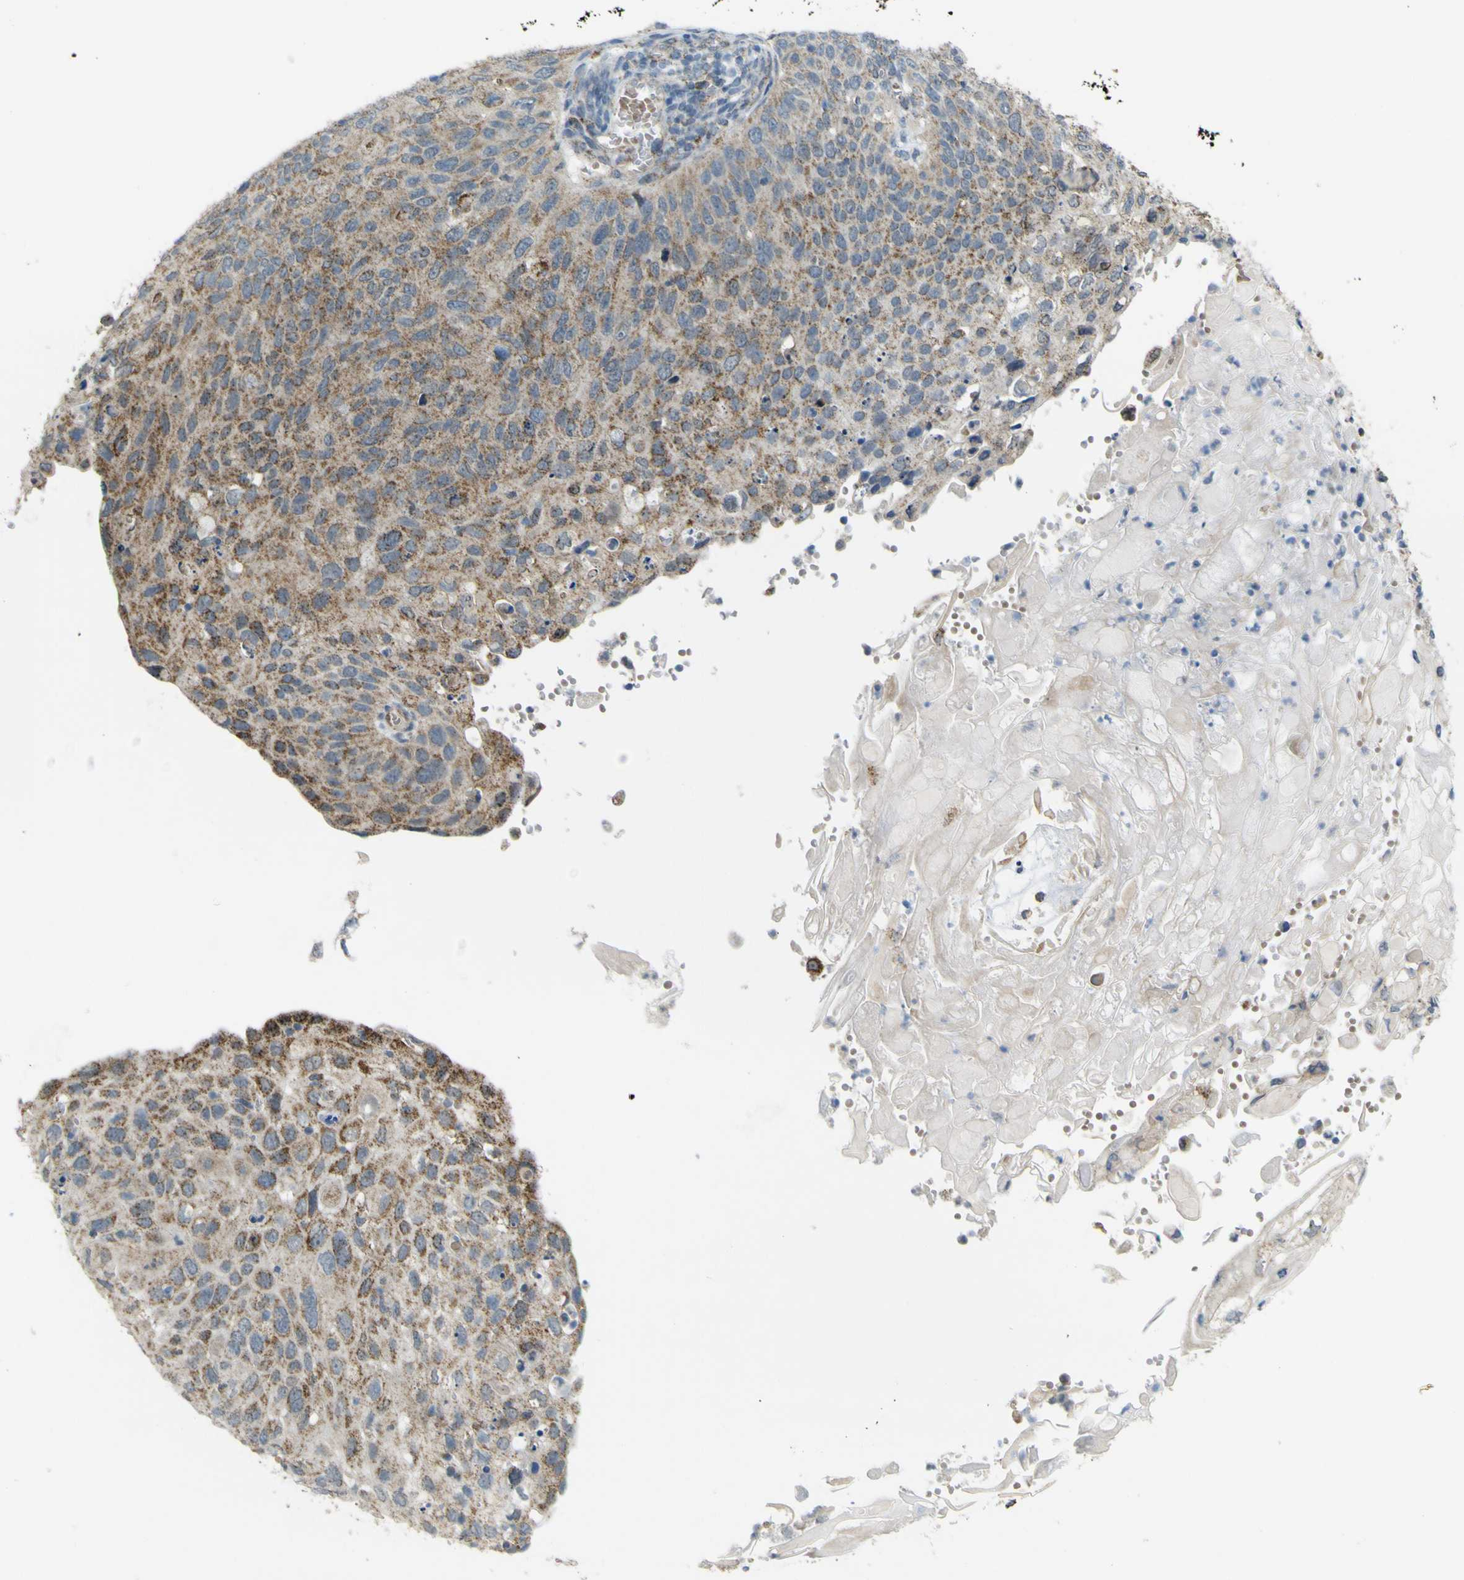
{"staining": {"intensity": "weak", "quantity": ">75%", "location": "cytoplasmic/membranous"}, "tissue": "cervical cancer", "cell_type": "Tumor cells", "image_type": "cancer", "snomed": [{"axis": "morphology", "description": "Squamous cell carcinoma, NOS"}, {"axis": "topography", "description": "Cervix"}], "caption": "About >75% of tumor cells in human cervical squamous cell carcinoma show weak cytoplasmic/membranous protein expression as visualized by brown immunohistochemical staining.", "gene": "ACBD5", "patient": {"sex": "female", "age": 70}}